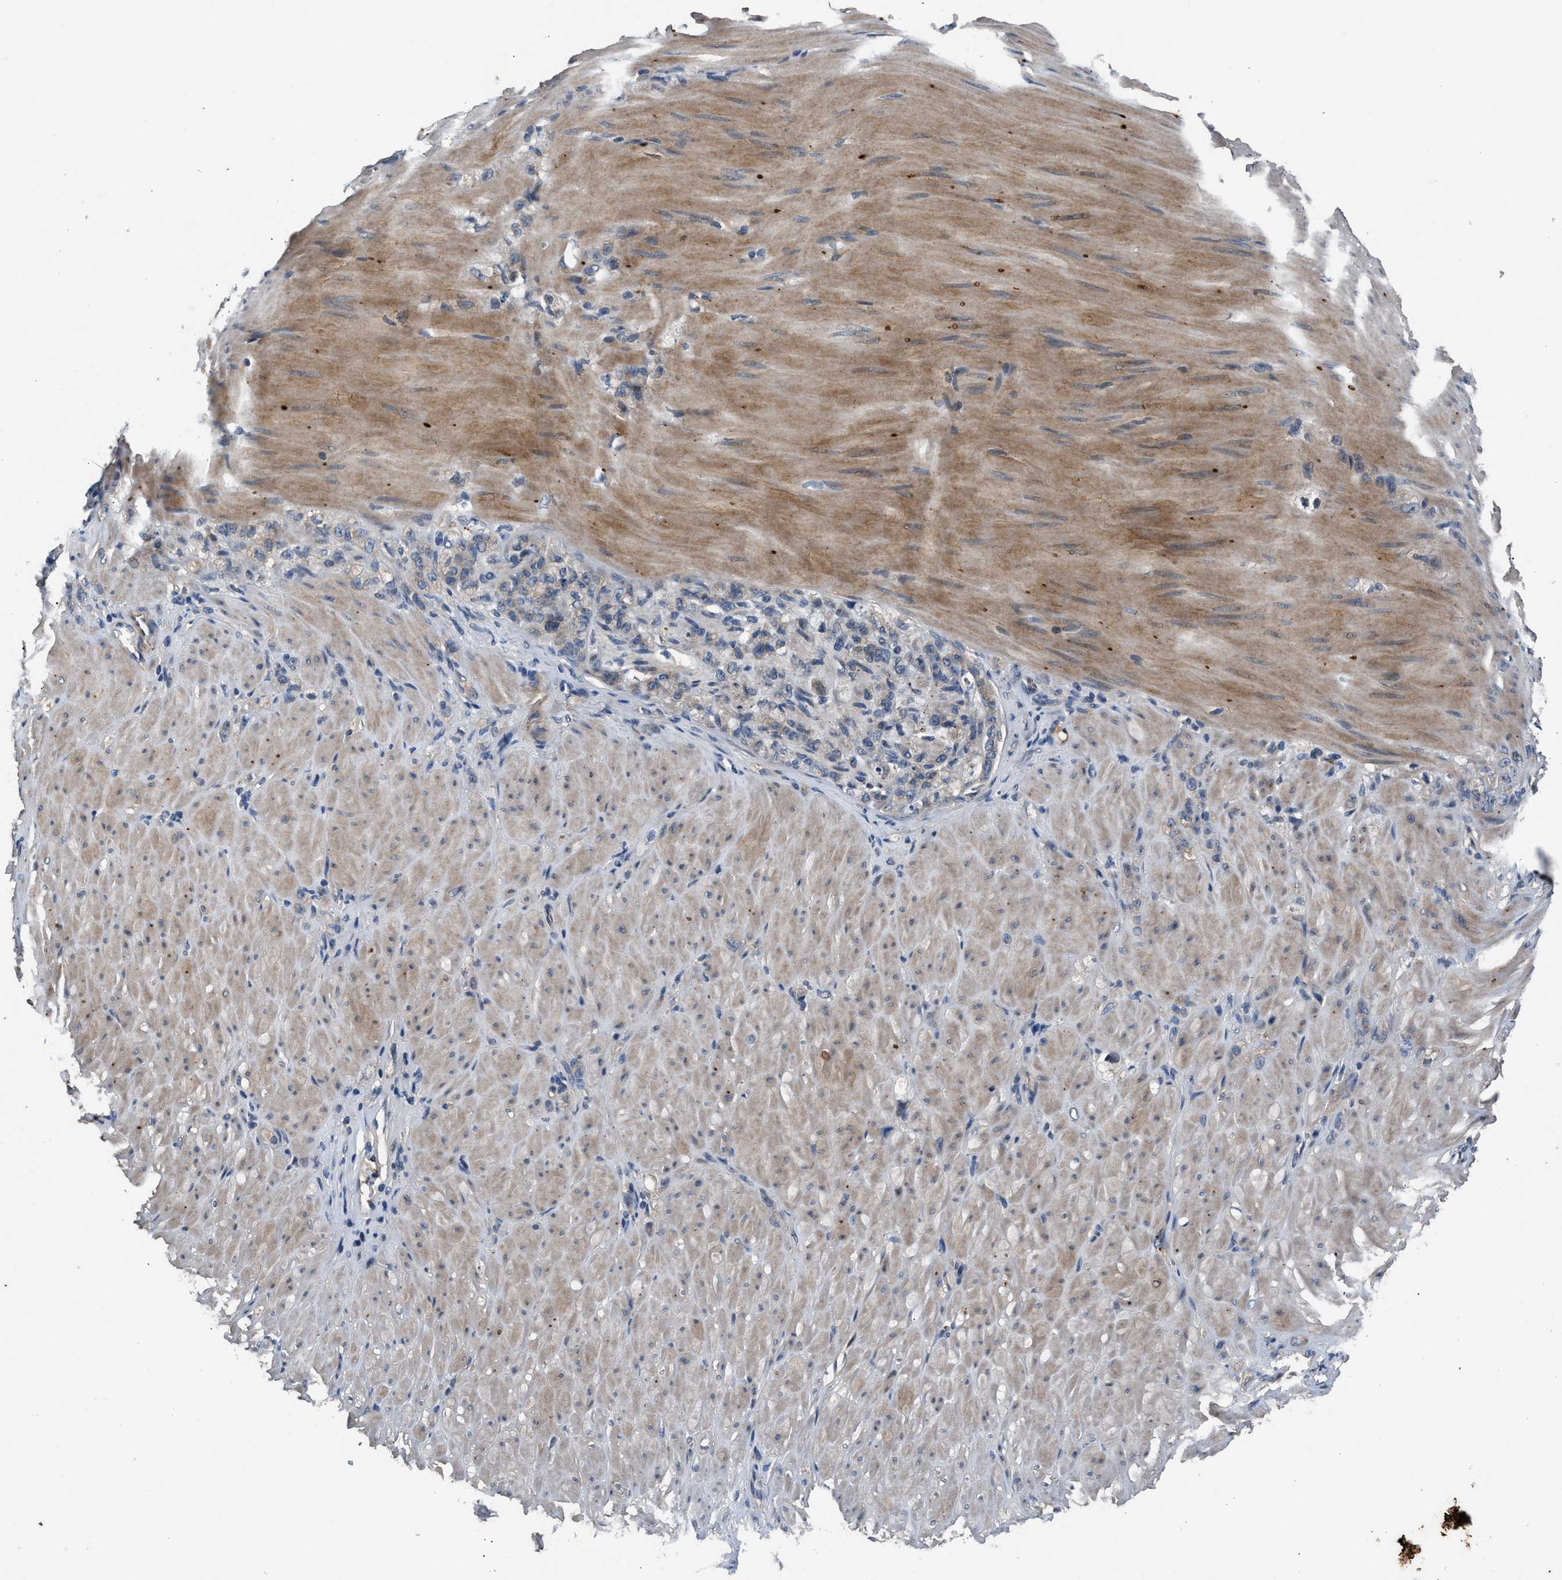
{"staining": {"intensity": "weak", "quantity": "<25%", "location": "cytoplasmic/membranous"}, "tissue": "stomach cancer", "cell_type": "Tumor cells", "image_type": "cancer", "snomed": [{"axis": "morphology", "description": "Normal tissue, NOS"}, {"axis": "morphology", "description": "Adenocarcinoma, NOS"}, {"axis": "topography", "description": "Stomach"}], "caption": "Tumor cells are negative for protein expression in human stomach adenocarcinoma.", "gene": "PRXL2C", "patient": {"sex": "male", "age": 82}}